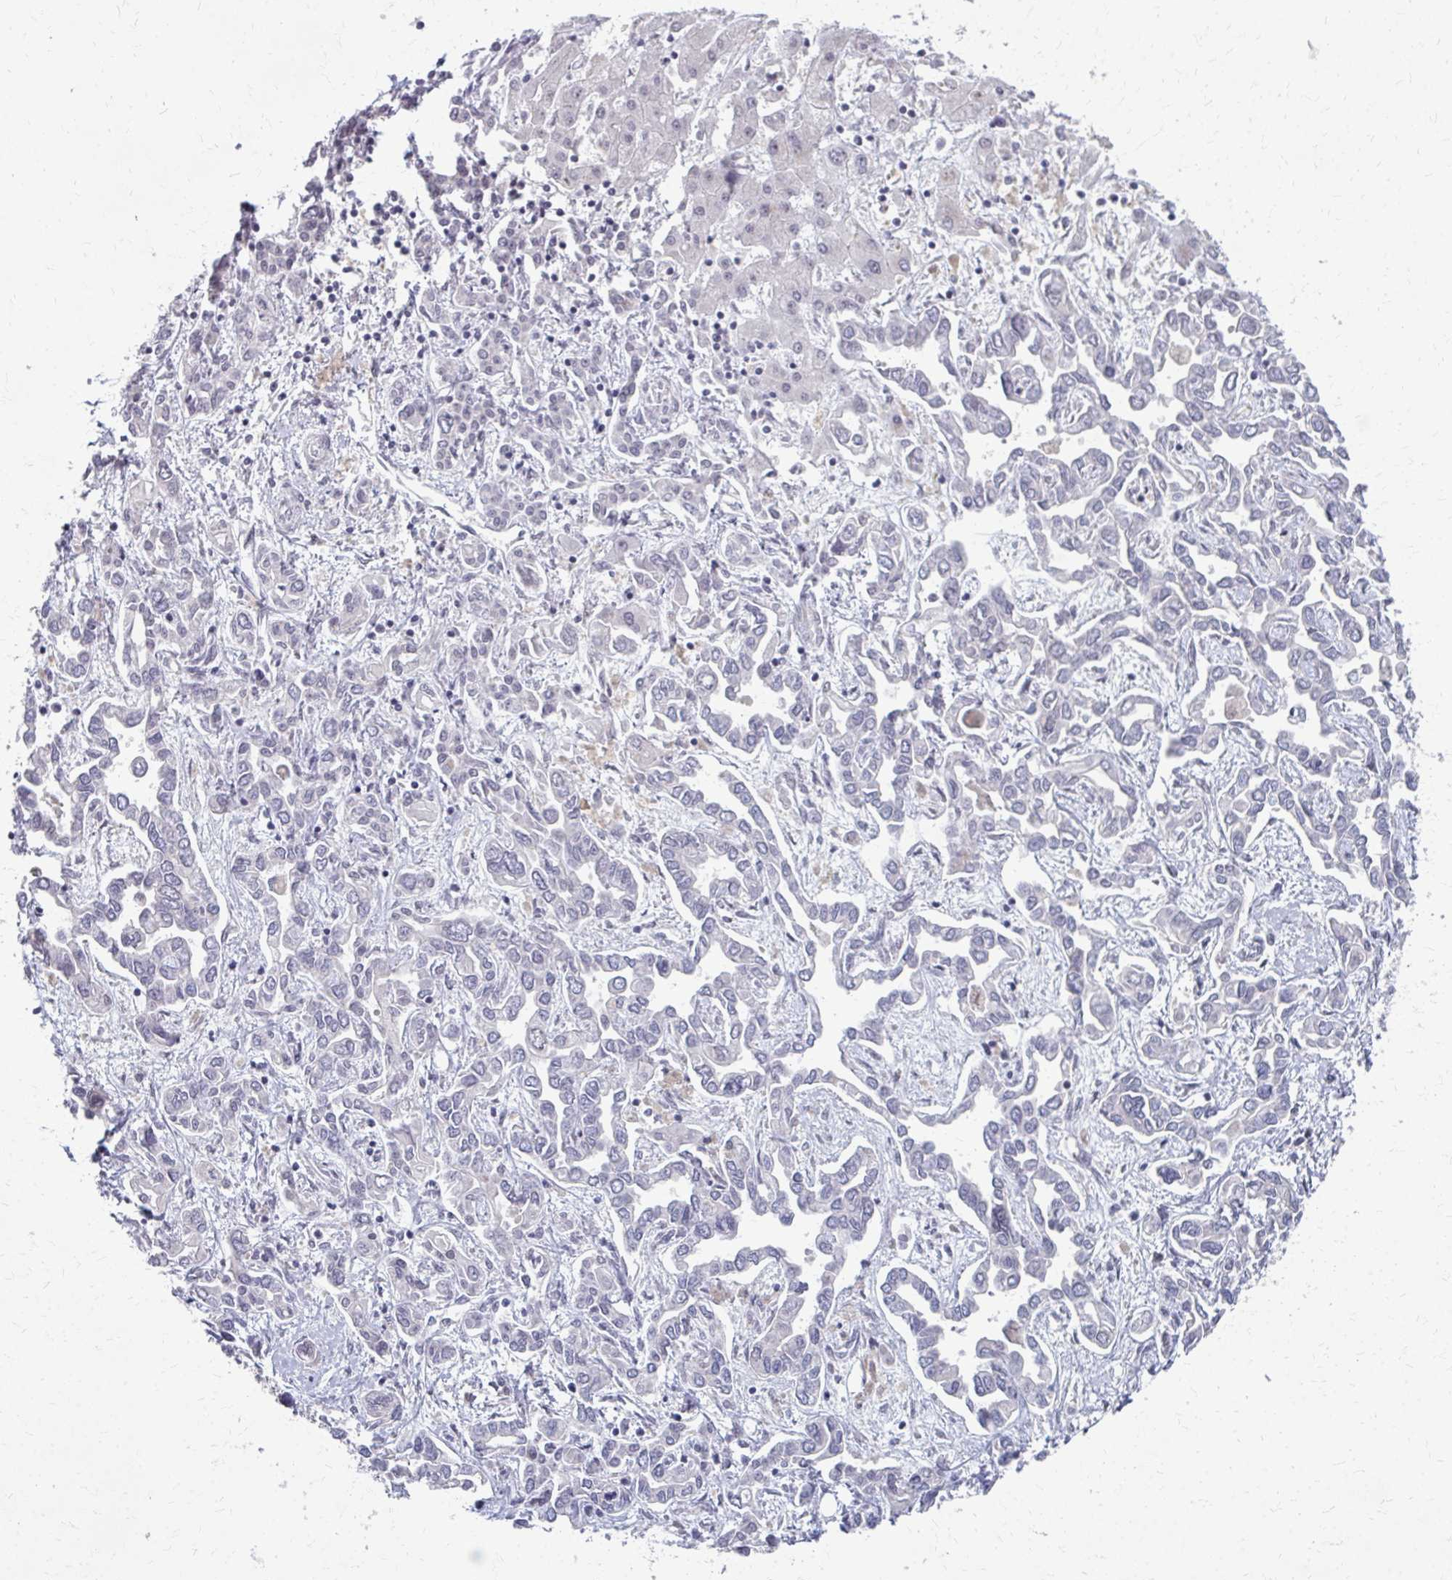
{"staining": {"intensity": "negative", "quantity": "none", "location": "none"}, "tissue": "liver cancer", "cell_type": "Tumor cells", "image_type": "cancer", "snomed": [{"axis": "morphology", "description": "Cholangiocarcinoma"}, {"axis": "topography", "description": "Liver"}], "caption": "Tumor cells are negative for protein expression in human liver cancer (cholangiocarcinoma).", "gene": "NUDT16", "patient": {"sex": "female", "age": 64}}